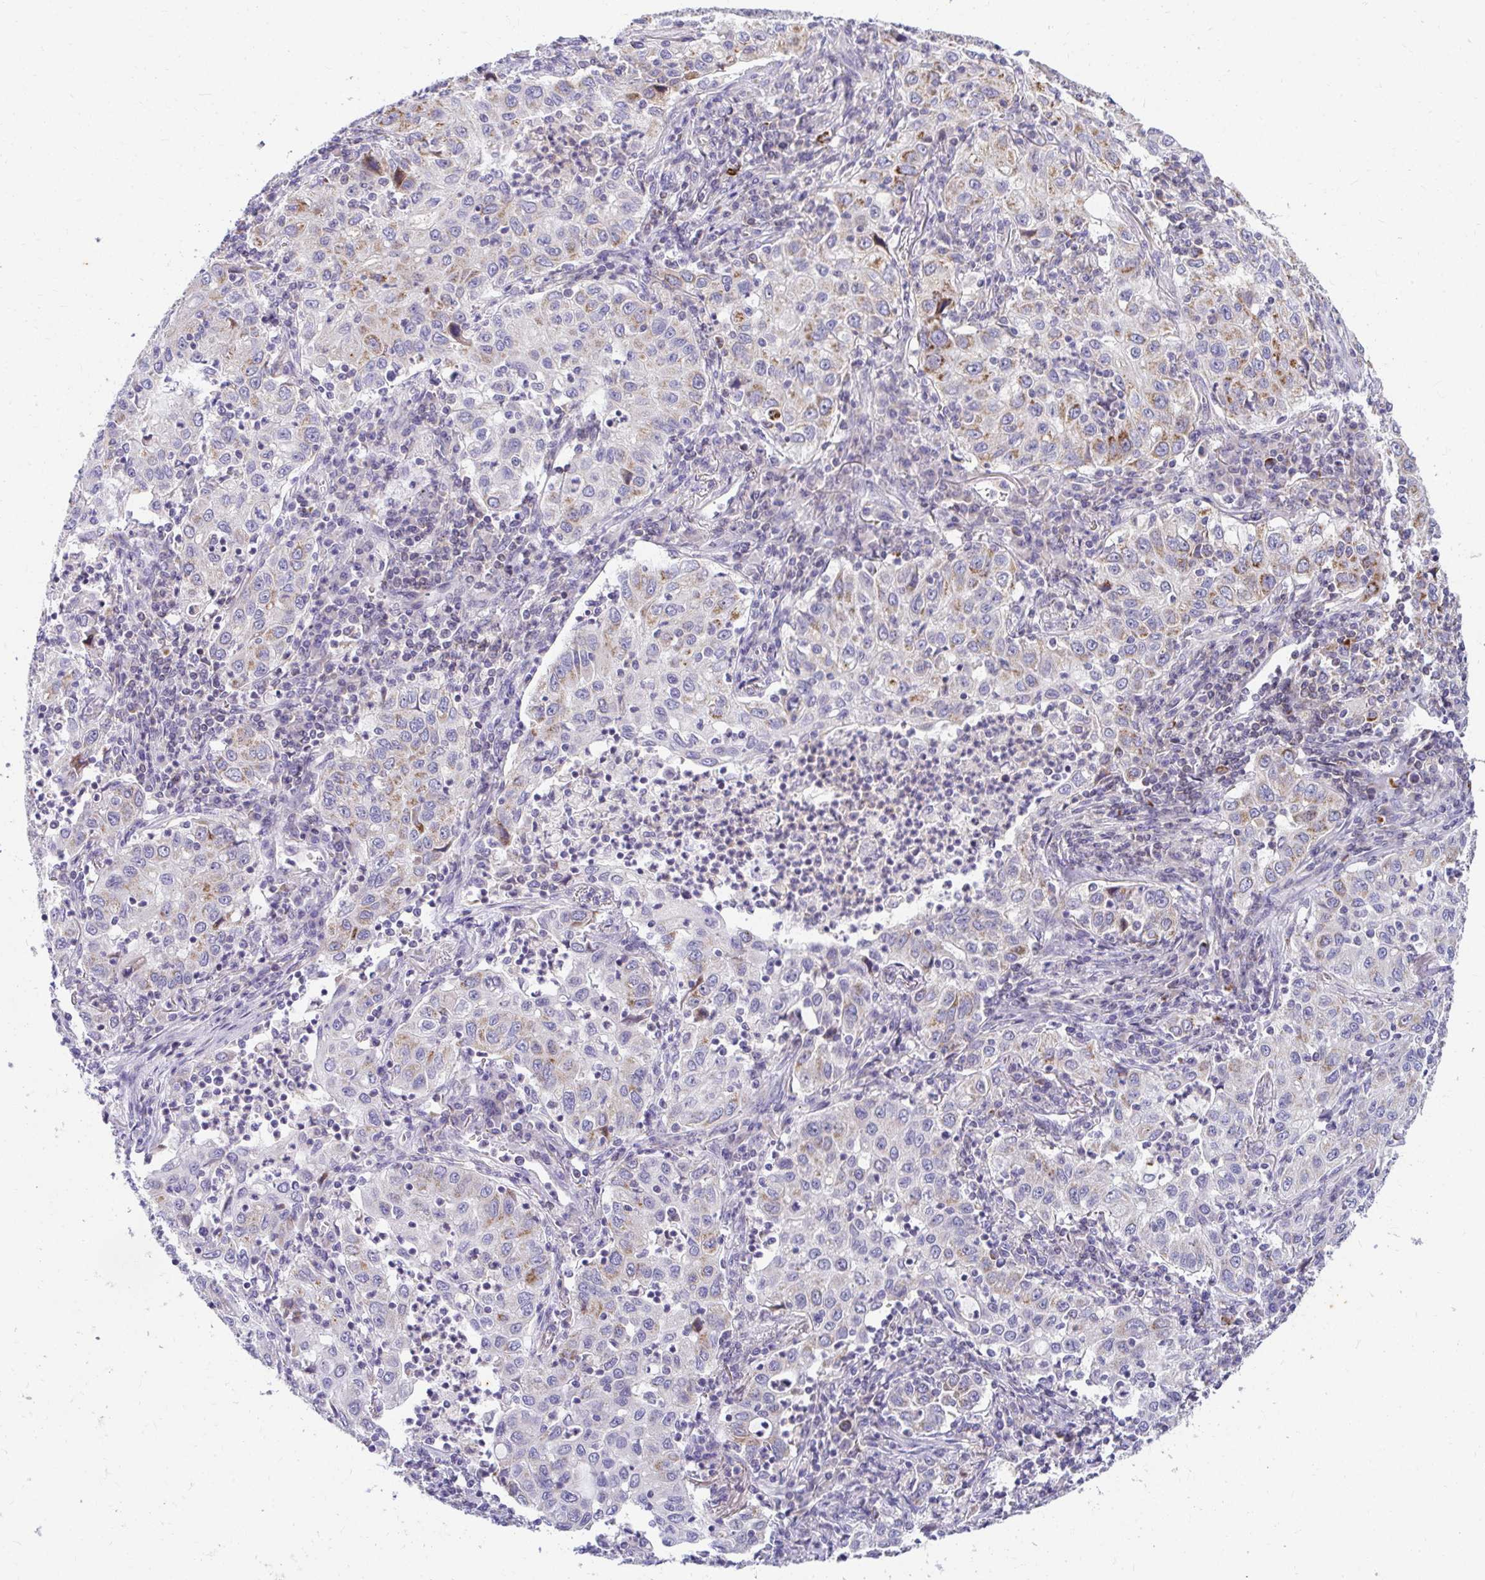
{"staining": {"intensity": "strong", "quantity": "<25%", "location": "cytoplasmic/membranous"}, "tissue": "lung cancer", "cell_type": "Tumor cells", "image_type": "cancer", "snomed": [{"axis": "morphology", "description": "Squamous cell carcinoma, NOS"}, {"axis": "topography", "description": "Lung"}], "caption": "The immunohistochemical stain labels strong cytoplasmic/membranous staining in tumor cells of squamous cell carcinoma (lung) tissue.", "gene": "EXOC5", "patient": {"sex": "male", "age": 71}}